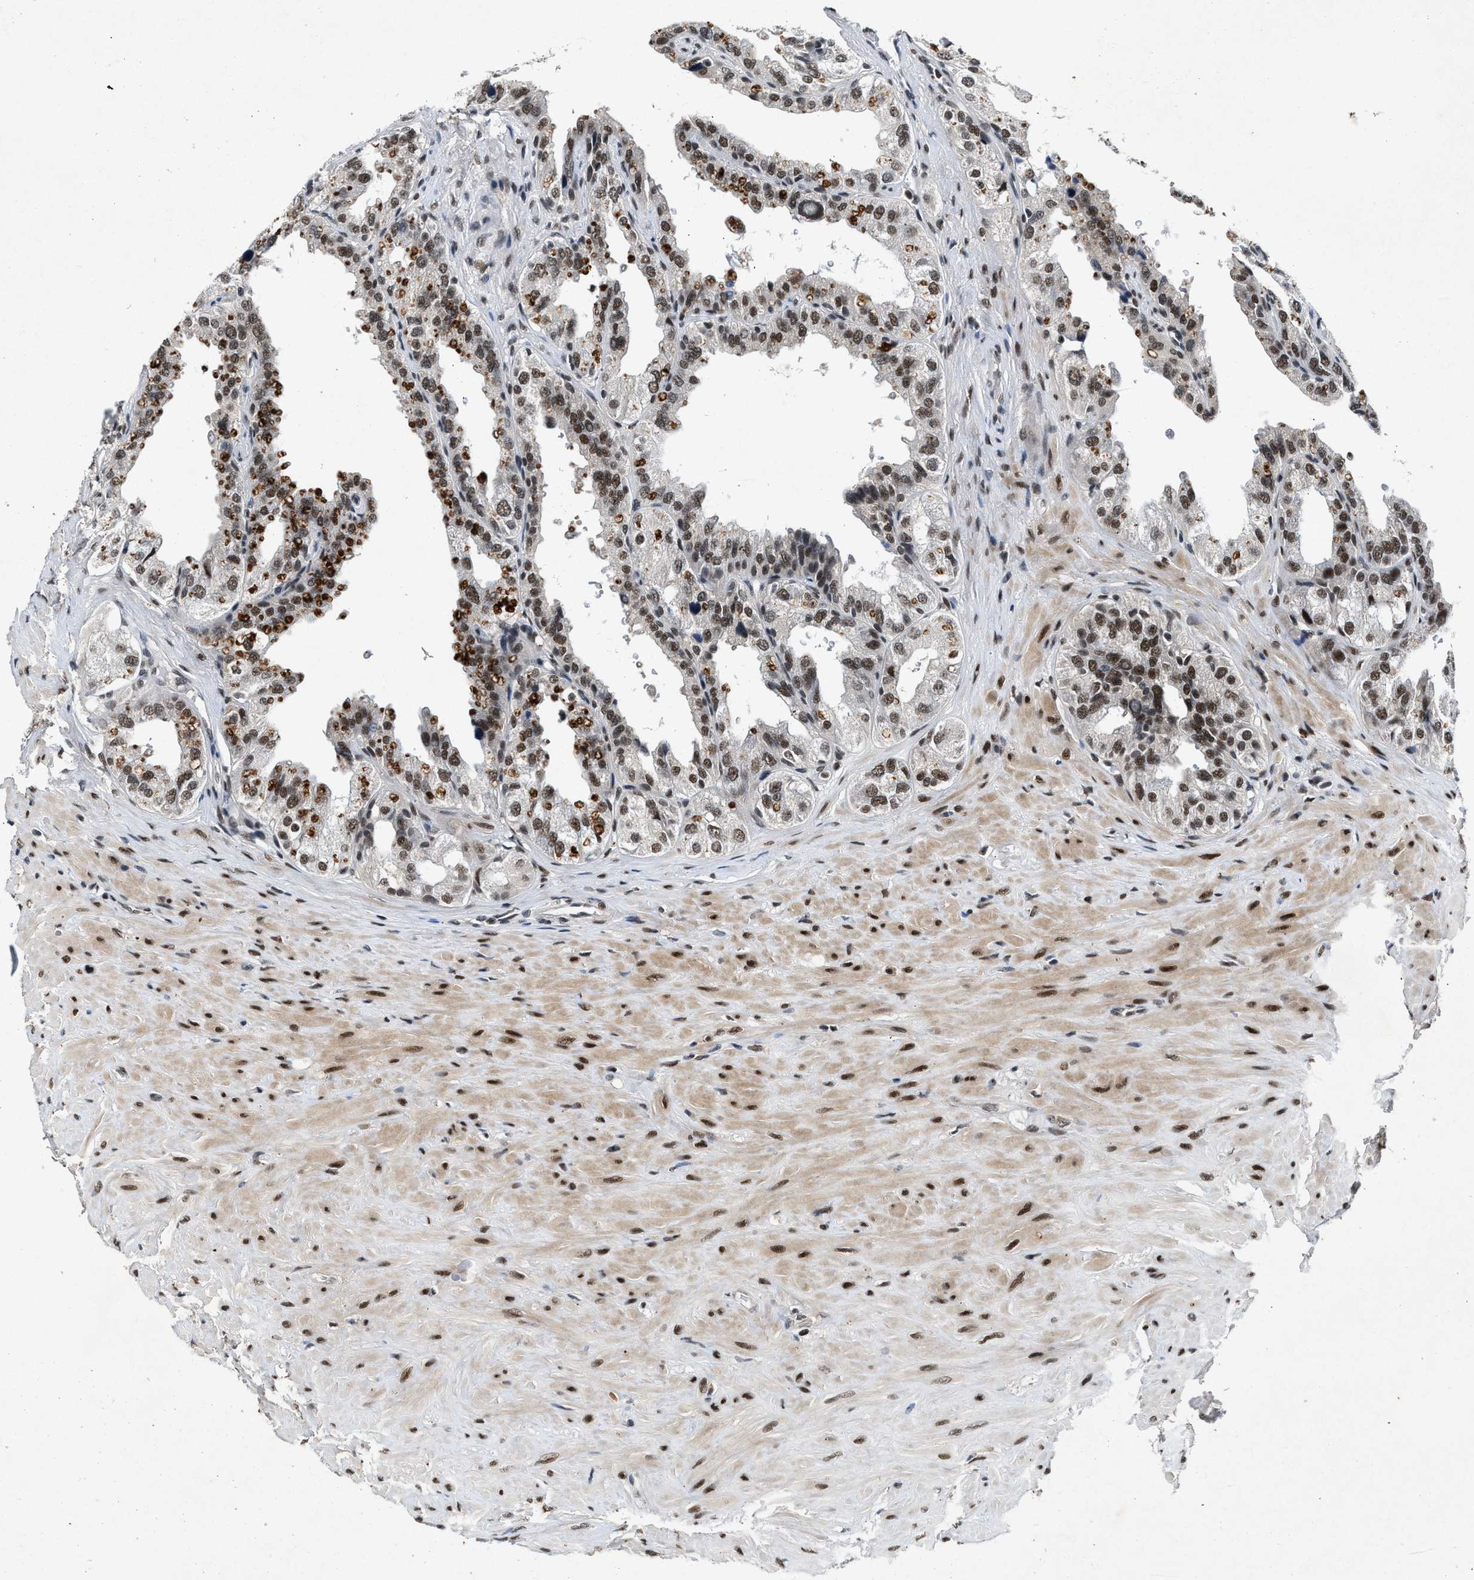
{"staining": {"intensity": "moderate", "quantity": ">75%", "location": "cytoplasmic/membranous,nuclear"}, "tissue": "seminal vesicle", "cell_type": "Glandular cells", "image_type": "normal", "snomed": [{"axis": "morphology", "description": "Normal tissue, NOS"}, {"axis": "topography", "description": "Seminal veicle"}], "caption": "A high-resolution histopathology image shows immunohistochemistry staining of benign seminal vesicle, which displays moderate cytoplasmic/membranous,nuclear expression in about >75% of glandular cells. The staining was performed using DAB to visualize the protein expression in brown, while the nuclei were stained in blue with hematoxylin (Magnification: 20x).", "gene": "NCOA1", "patient": {"sex": "male", "age": 68}}